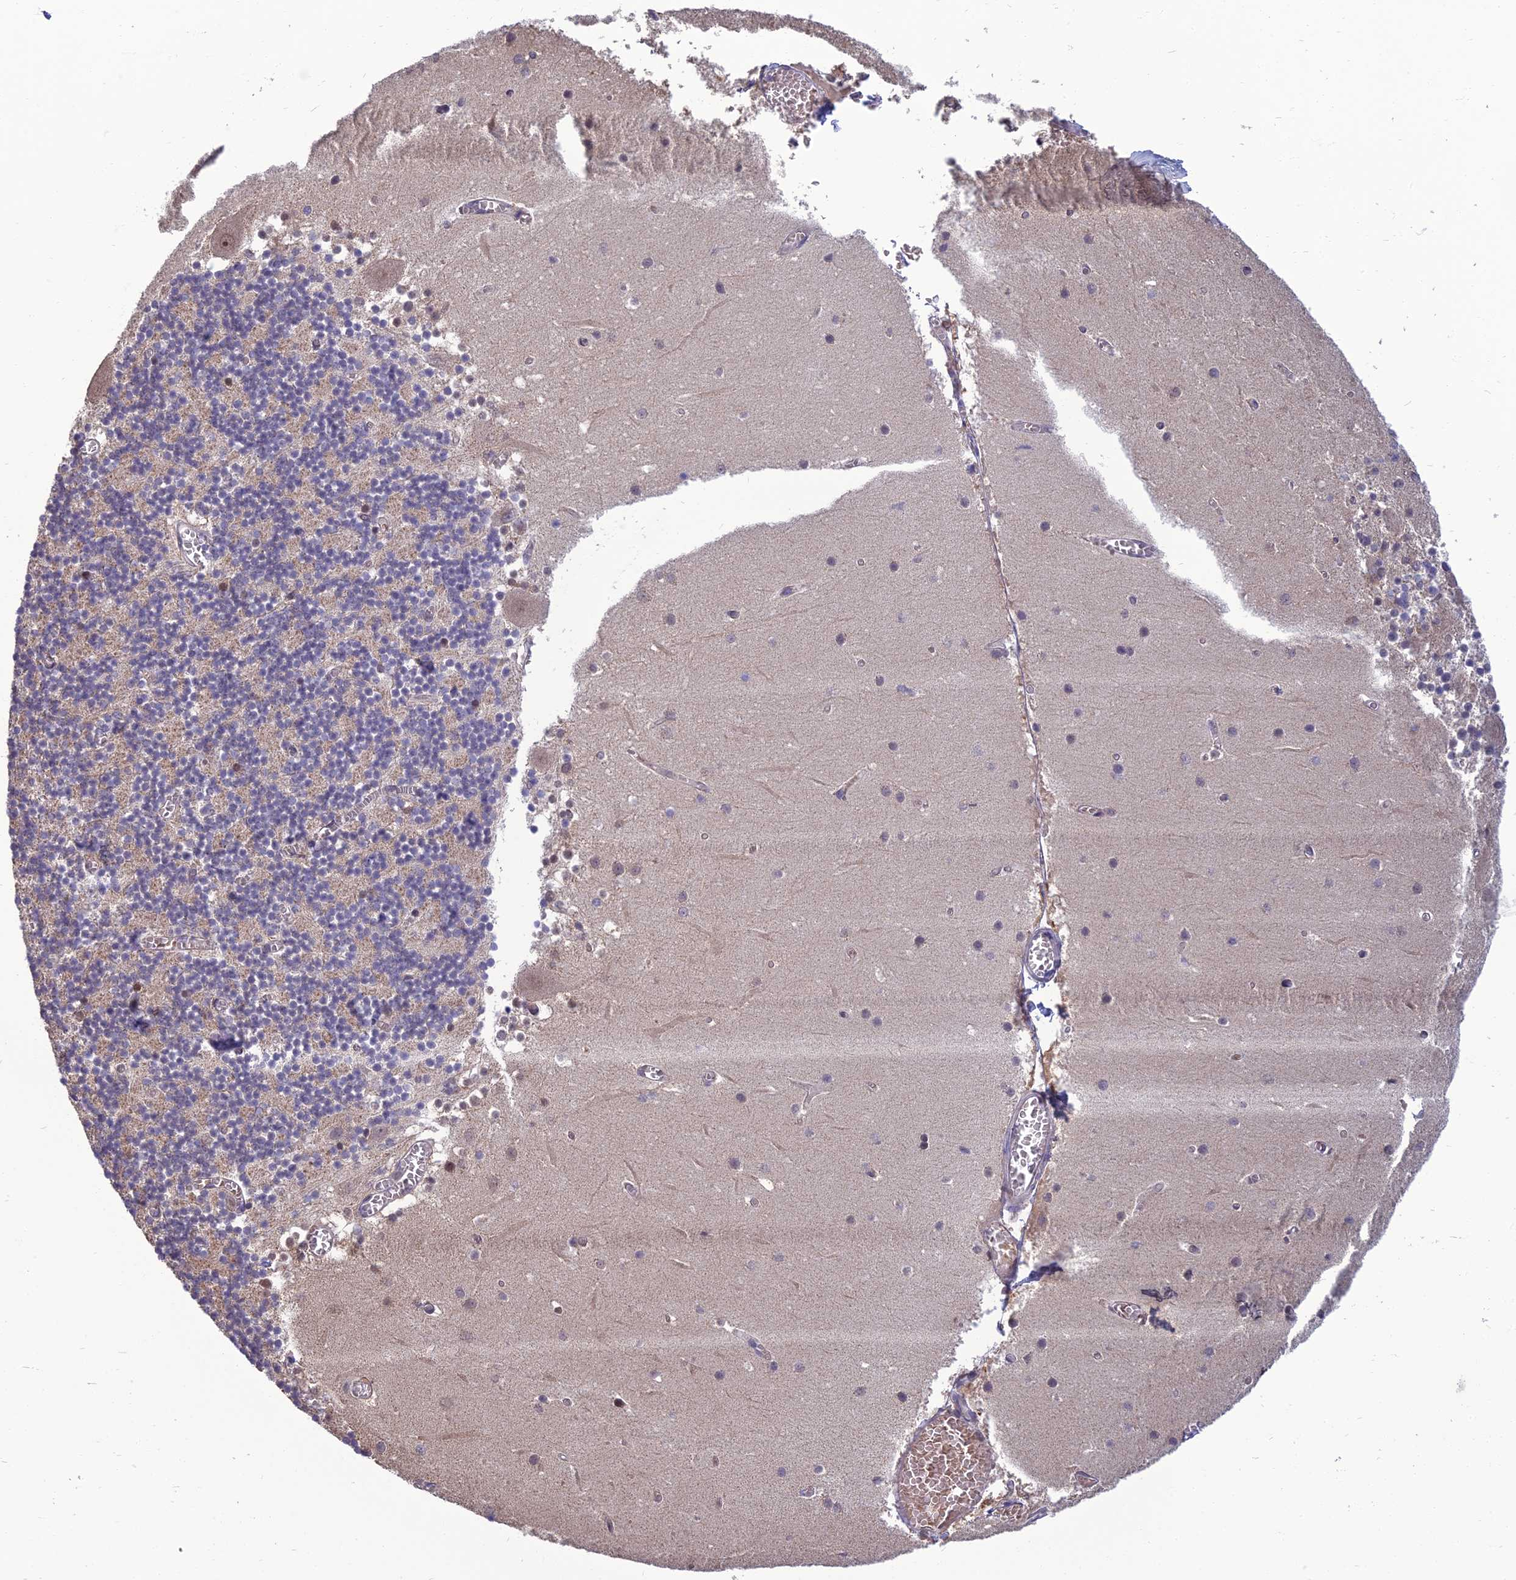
{"staining": {"intensity": "weak", "quantity": "25%-75%", "location": "cytoplasmic/membranous"}, "tissue": "cerebellum", "cell_type": "Cells in granular layer", "image_type": "normal", "snomed": [{"axis": "morphology", "description": "Normal tissue, NOS"}, {"axis": "topography", "description": "Cerebellum"}], "caption": "Immunohistochemistry staining of normal cerebellum, which shows low levels of weak cytoplasmic/membranous expression in approximately 25%-75% of cells in granular layer indicating weak cytoplasmic/membranous protein expression. The staining was performed using DAB (3,3'-diaminobenzidine) (brown) for protein detection and nuclei were counterstained in hematoxylin (blue).", "gene": "NR4A3", "patient": {"sex": "female", "age": 28}}